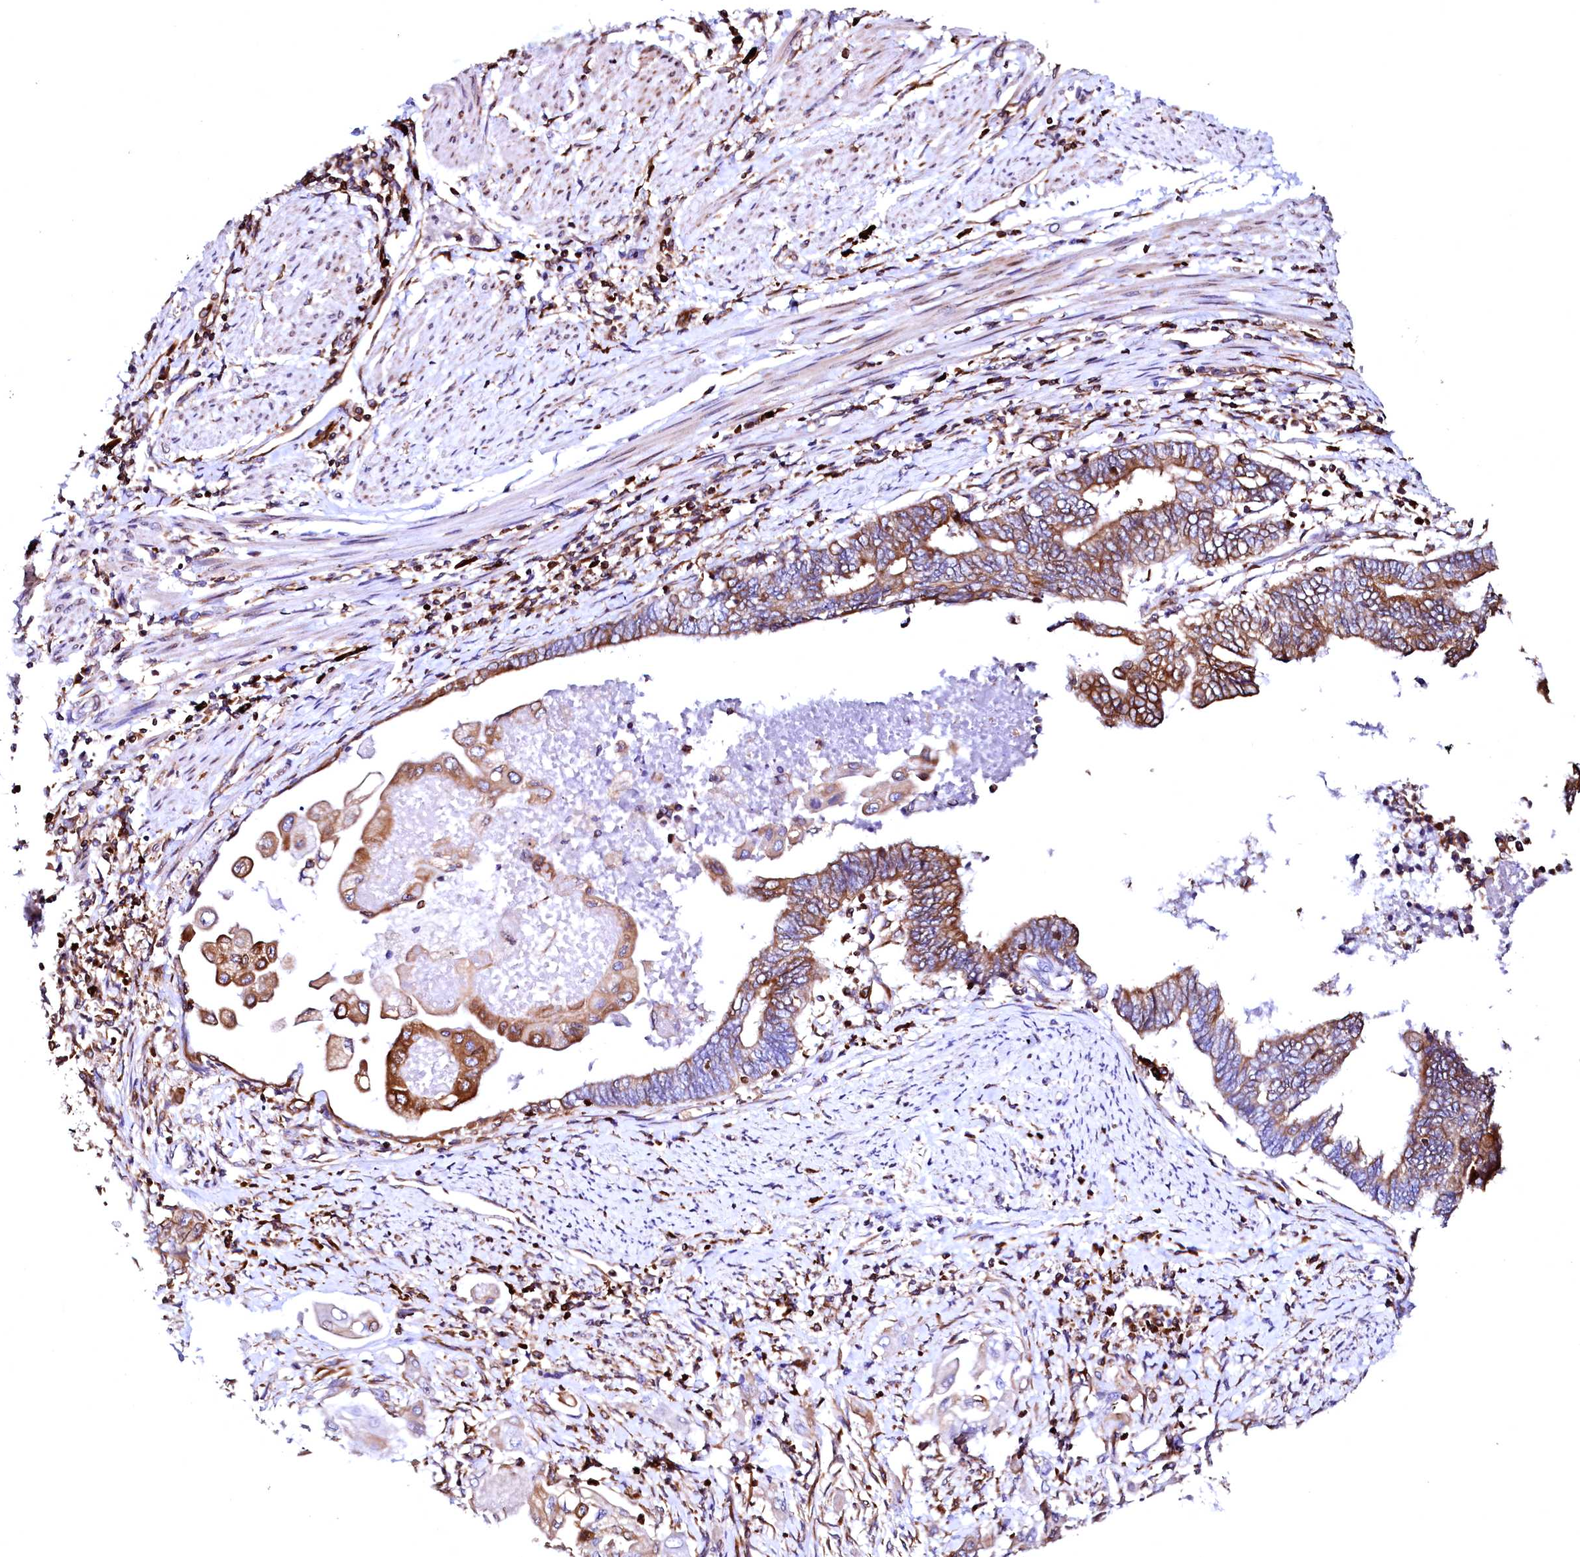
{"staining": {"intensity": "moderate", "quantity": ">75%", "location": "cytoplasmic/membranous"}, "tissue": "endometrial cancer", "cell_type": "Tumor cells", "image_type": "cancer", "snomed": [{"axis": "morphology", "description": "Adenocarcinoma, NOS"}, {"axis": "topography", "description": "Uterus"}, {"axis": "topography", "description": "Endometrium"}], "caption": "Immunohistochemical staining of human adenocarcinoma (endometrial) shows moderate cytoplasmic/membranous protein staining in about >75% of tumor cells. The protein of interest is shown in brown color, while the nuclei are stained blue.", "gene": "DERL1", "patient": {"sex": "female", "age": 70}}